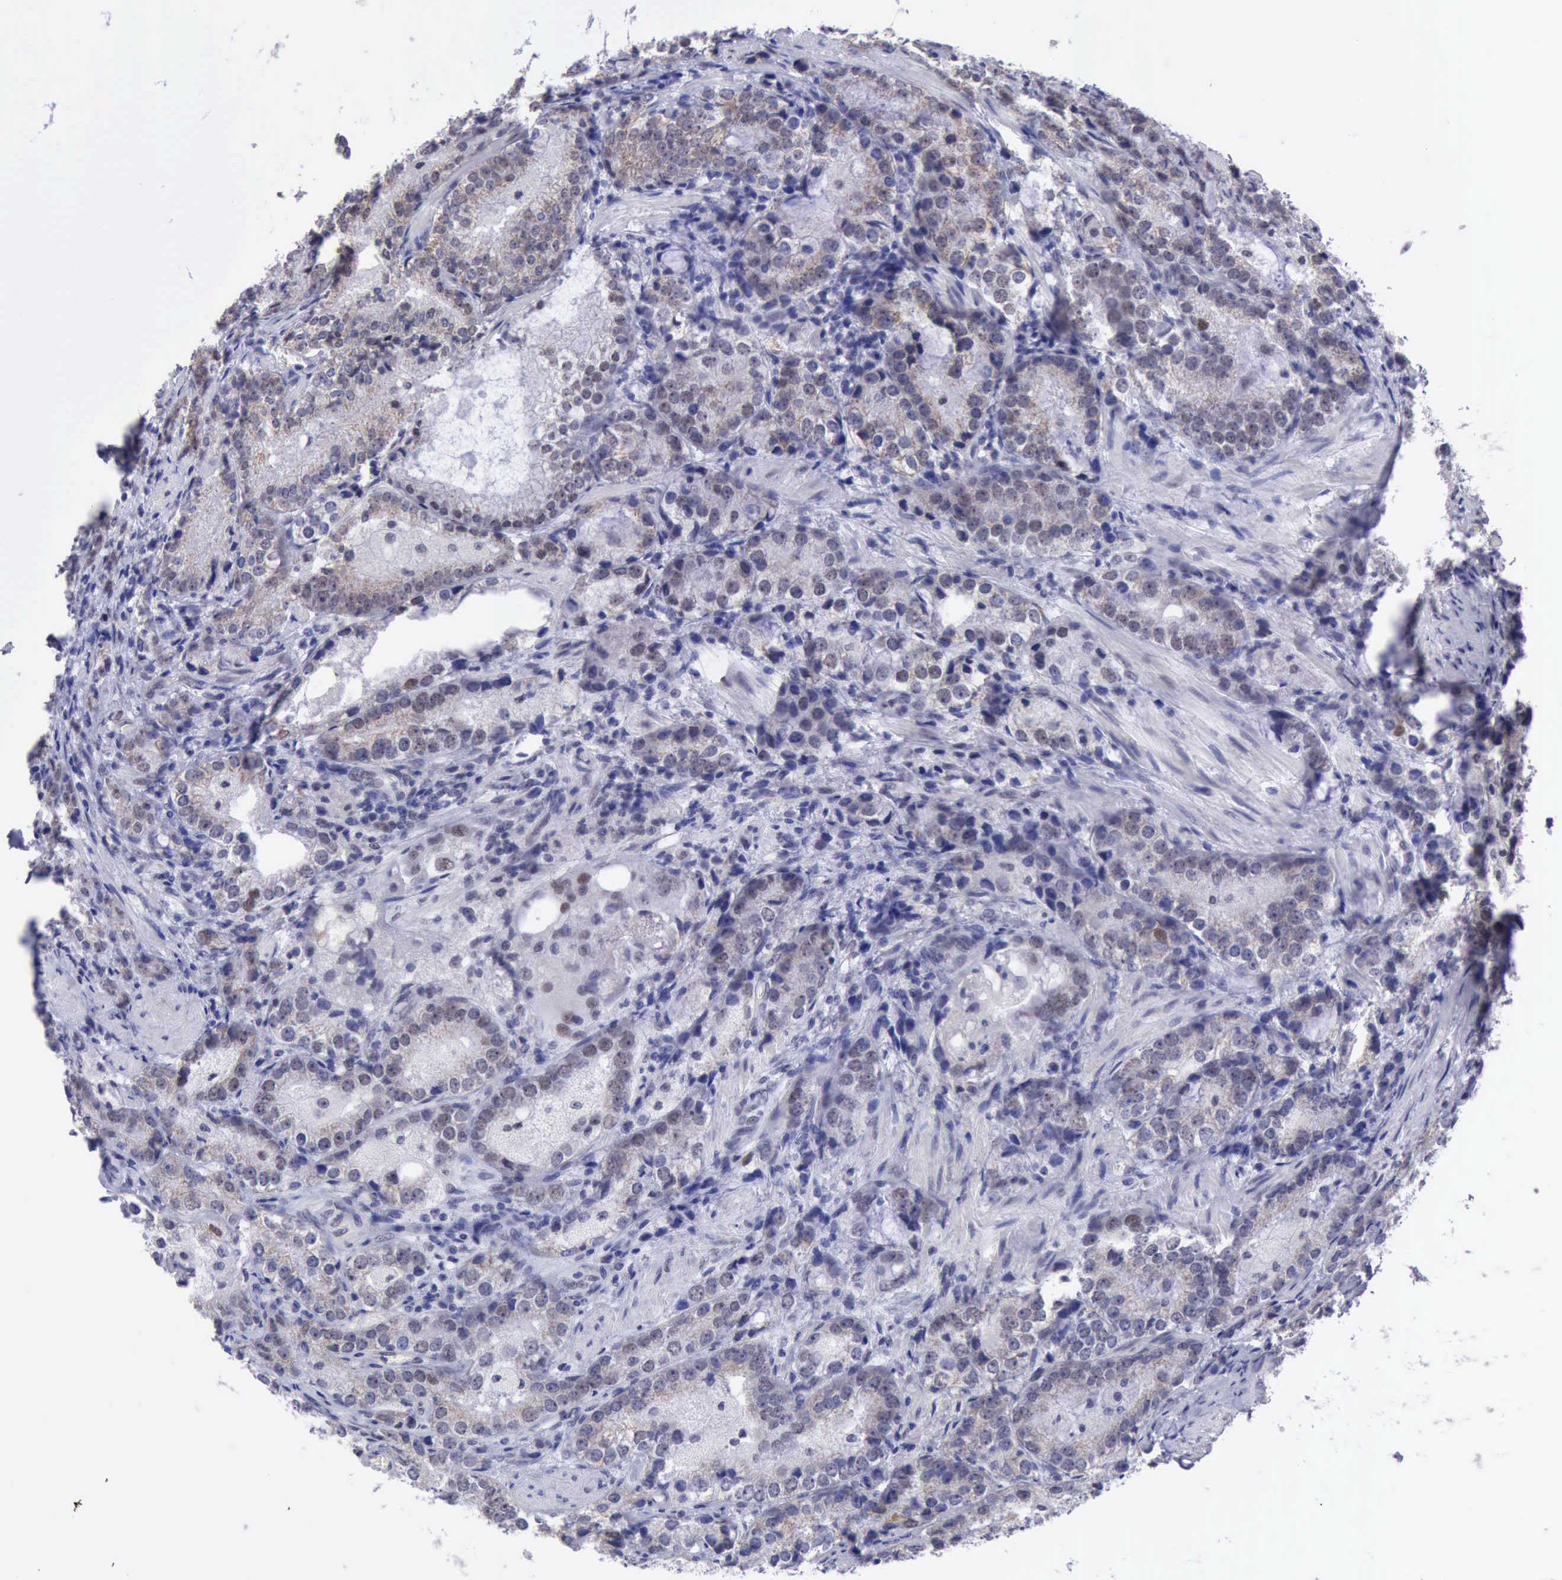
{"staining": {"intensity": "weak", "quantity": "<25%", "location": "nuclear"}, "tissue": "prostate cancer", "cell_type": "Tumor cells", "image_type": "cancer", "snomed": [{"axis": "morphology", "description": "Adenocarcinoma, High grade"}, {"axis": "topography", "description": "Prostate"}], "caption": "The IHC photomicrograph has no significant positivity in tumor cells of prostate cancer tissue.", "gene": "ERCC4", "patient": {"sex": "male", "age": 63}}